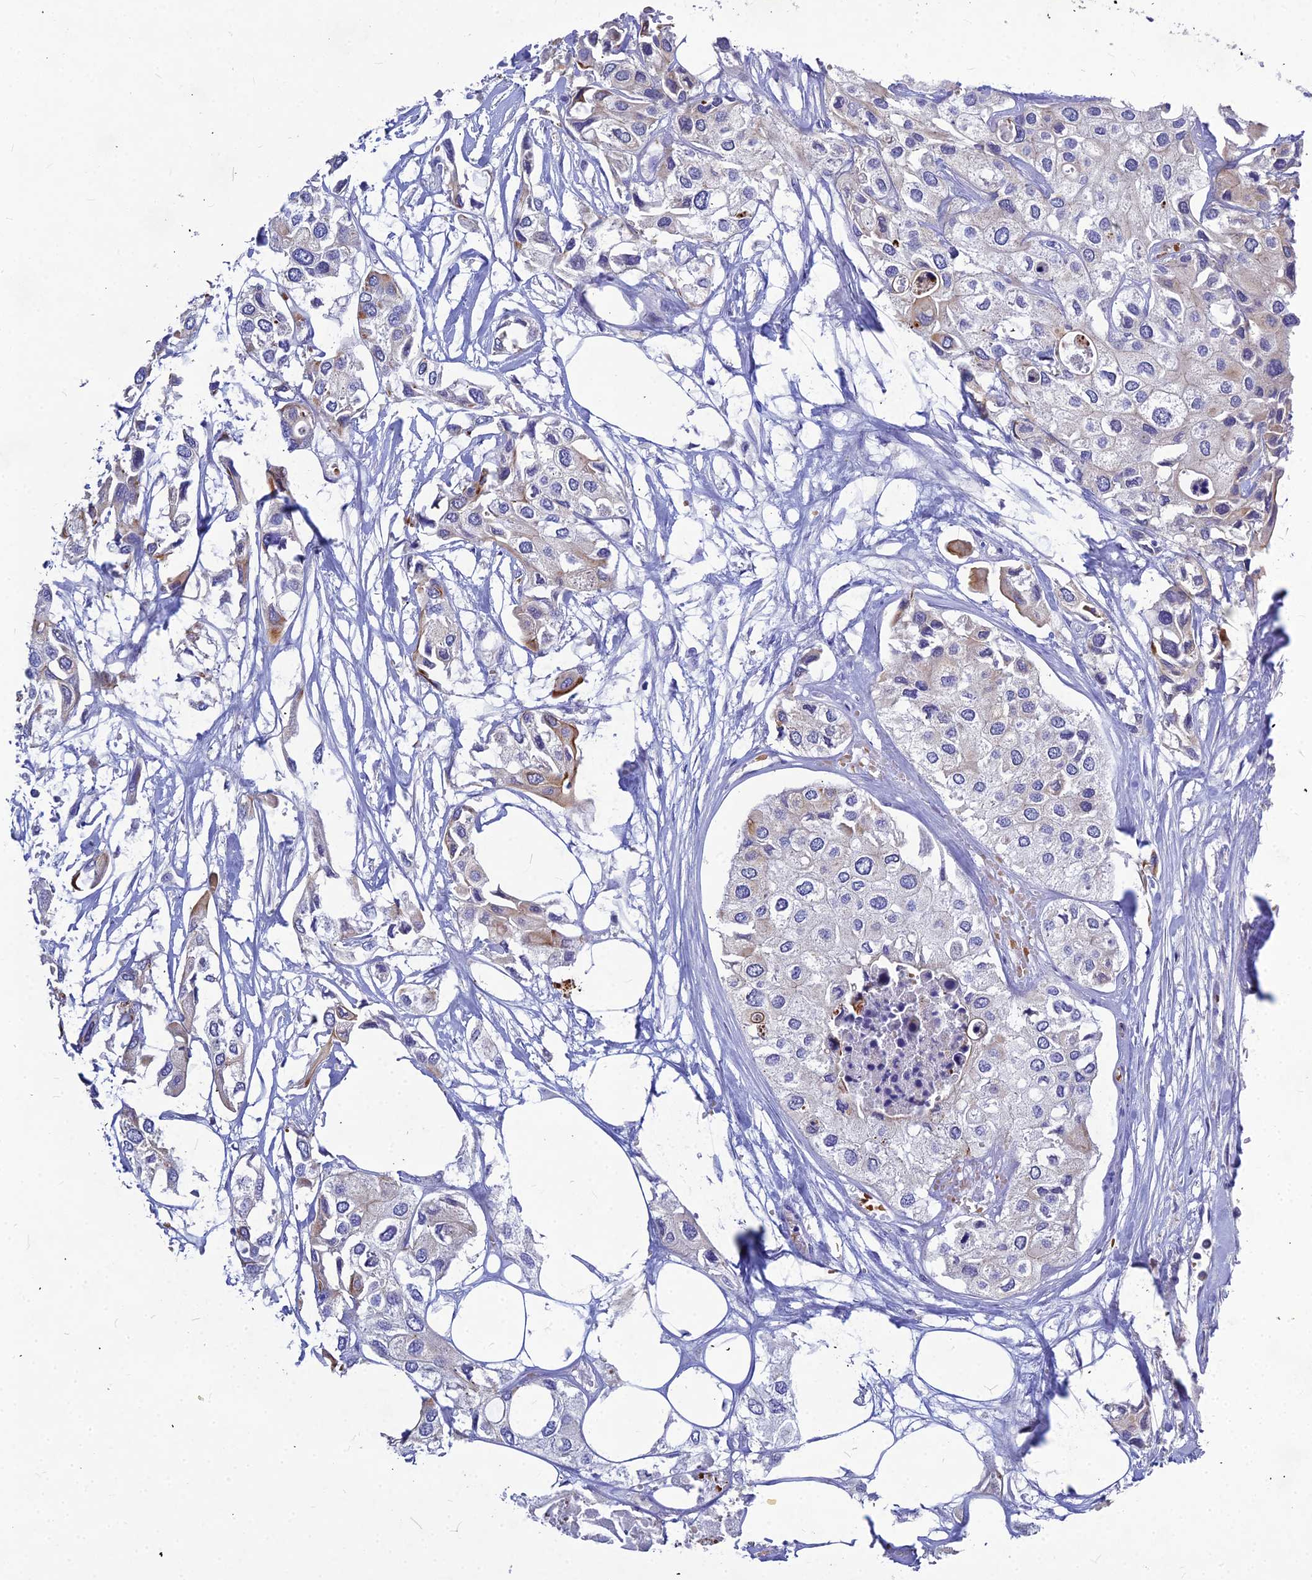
{"staining": {"intensity": "moderate", "quantity": "<25%", "location": "cytoplasmic/membranous"}, "tissue": "urothelial cancer", "cell_type": "Tumor cells", "image_type": "cancer", "snomed": [{"axis": "morphology", "description": "Urothelial carcinoma, High grade"}, {"axis": "topography", "description": "Urinary bladder"}], "caption": "Tumor cells demonstrate moderate cytoplasmic/membranous expression in approximately <25% of cells in urothelial carcinoma (high-grade).", "gene": "DMRTA1", "patient": {"sex": "male", "age": 64}}